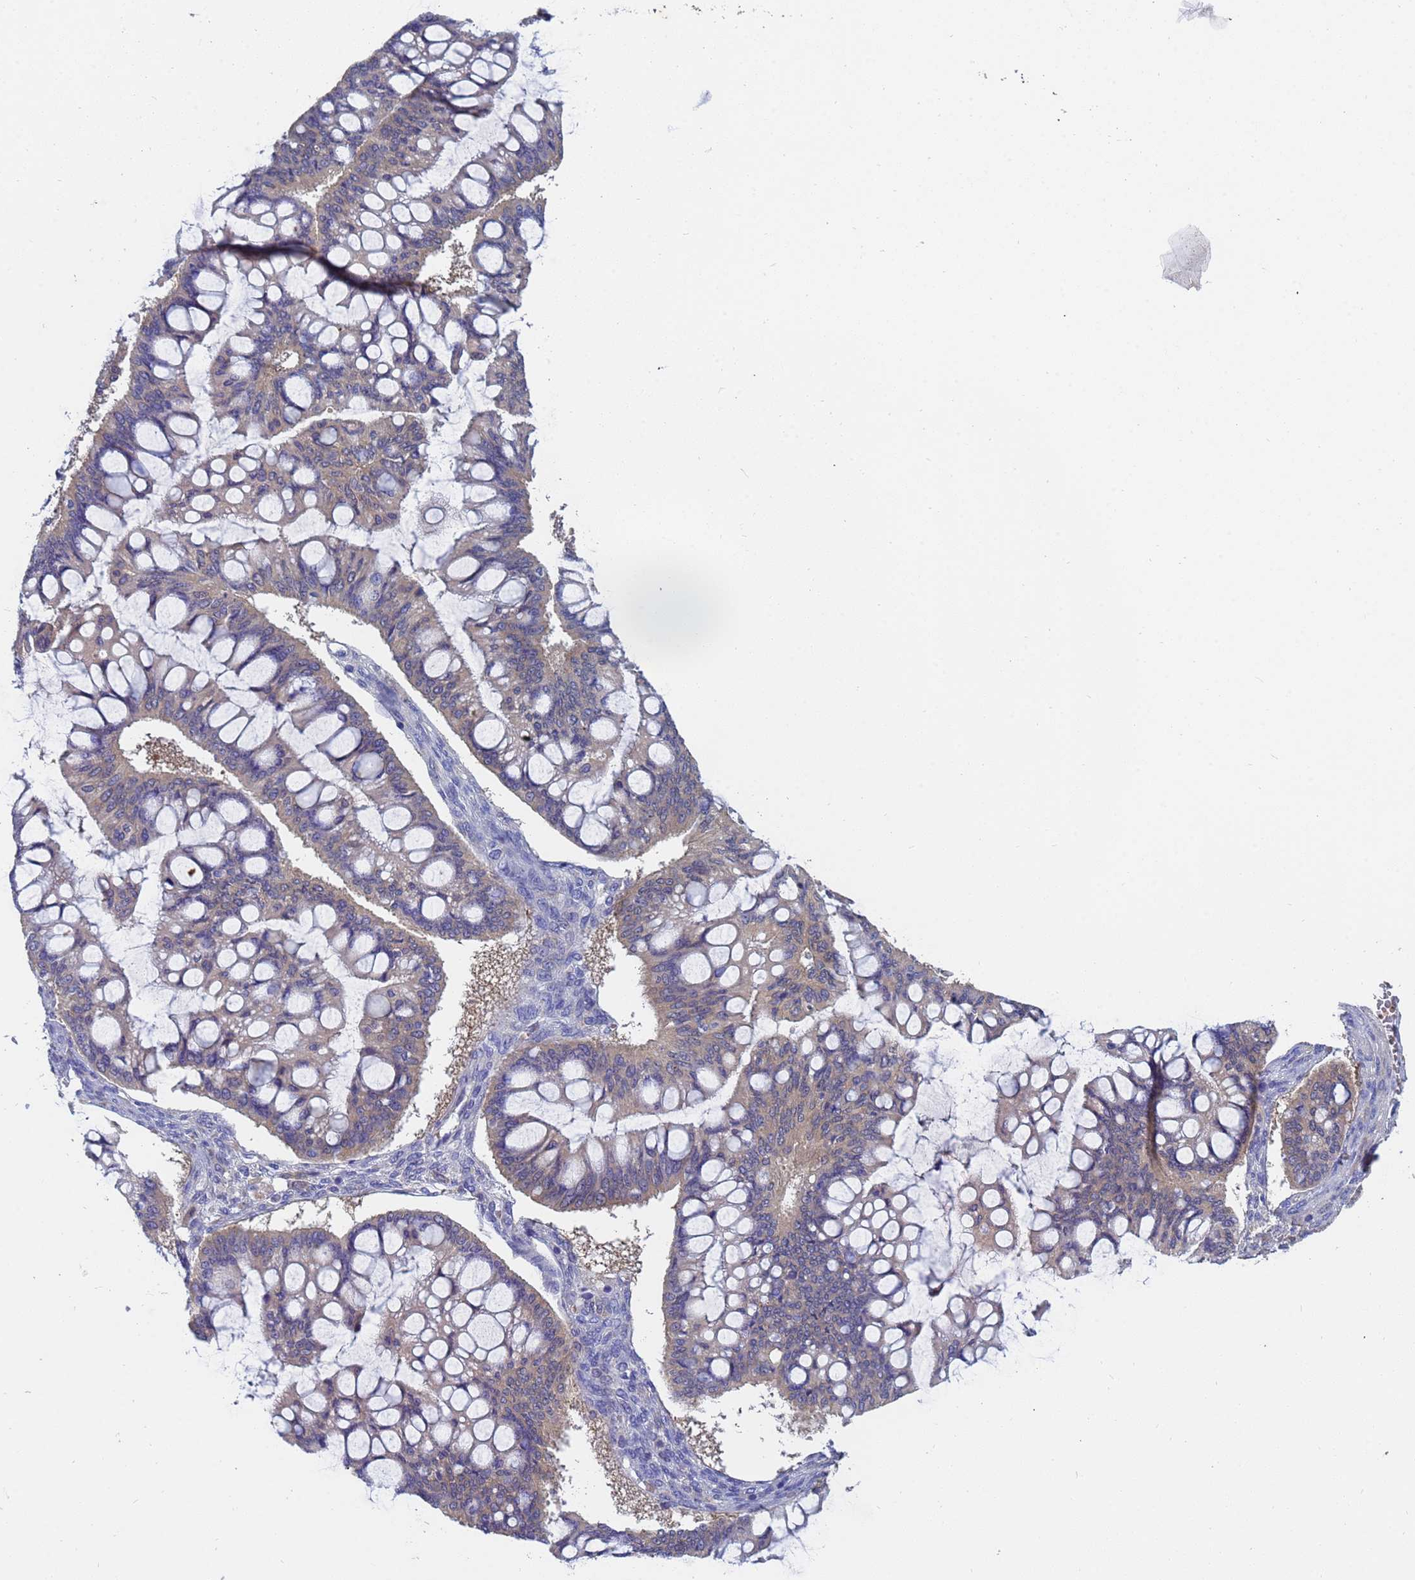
{"staining": {"intensity": "weak", "quantity": "25%-75%", "location": "cytoplasmic/membranous"}, "tissue": "ovarian cancer", "cell_type": "Tumor cells", "image_type": "cancer", "snomed": [{"axis": "morphology", "description": "Cystadenocarcinoma, mucinous, NOS"}, {"axis": "topography", "description": "Ovary"}], "caption": "Brown immunohistochemical staining in human ovarian cancer (mucinous cystadenocarcinoma) shows weak cytoplasmic/membranous positivity in about 25%-75% of tumor cells.", "gene": "TTLL11", "patient": {"sex": "female", "age": 73}}